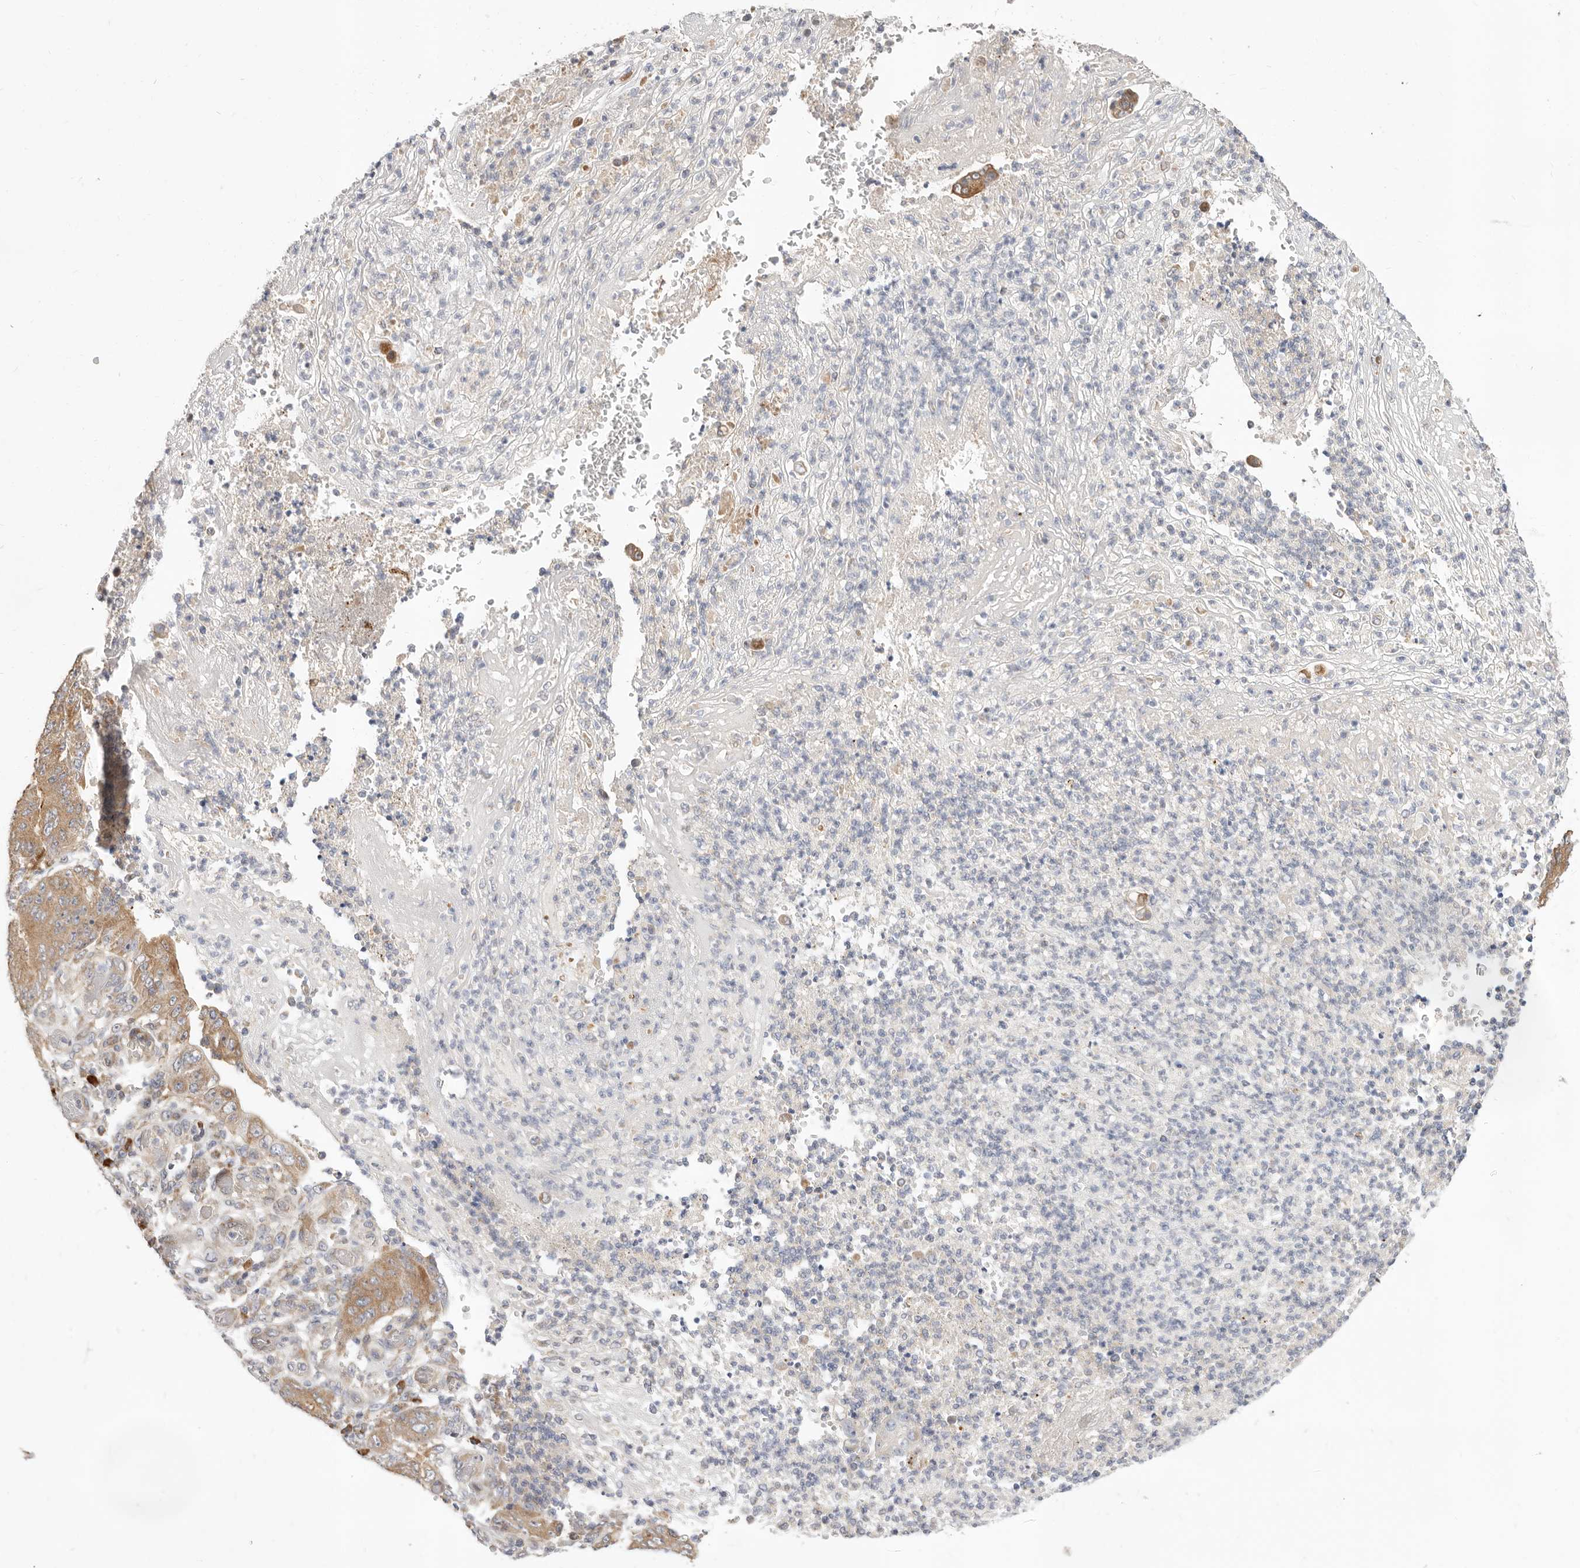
{"staining": {"intensity": "moderate", "quantity": ">75%", "location": "cytoplasmic/membranous"}, "tissue": "stomach cancer", "cell_type": "Tumor cells", "image_type": "cancer", "snomed": [{"axis": "morphology", "description": "Adenocarcinoma, NOS"}, {"axis": "topography", "description": "Stomach"}], "caption": "Stomach cancer stained for a protein (brown) reveals moderate cytoplasmic/membranous positive staining in about >75% of tumor cells.", "gene": "USH1C", "patient": {"sex": "female", "age": 73}}